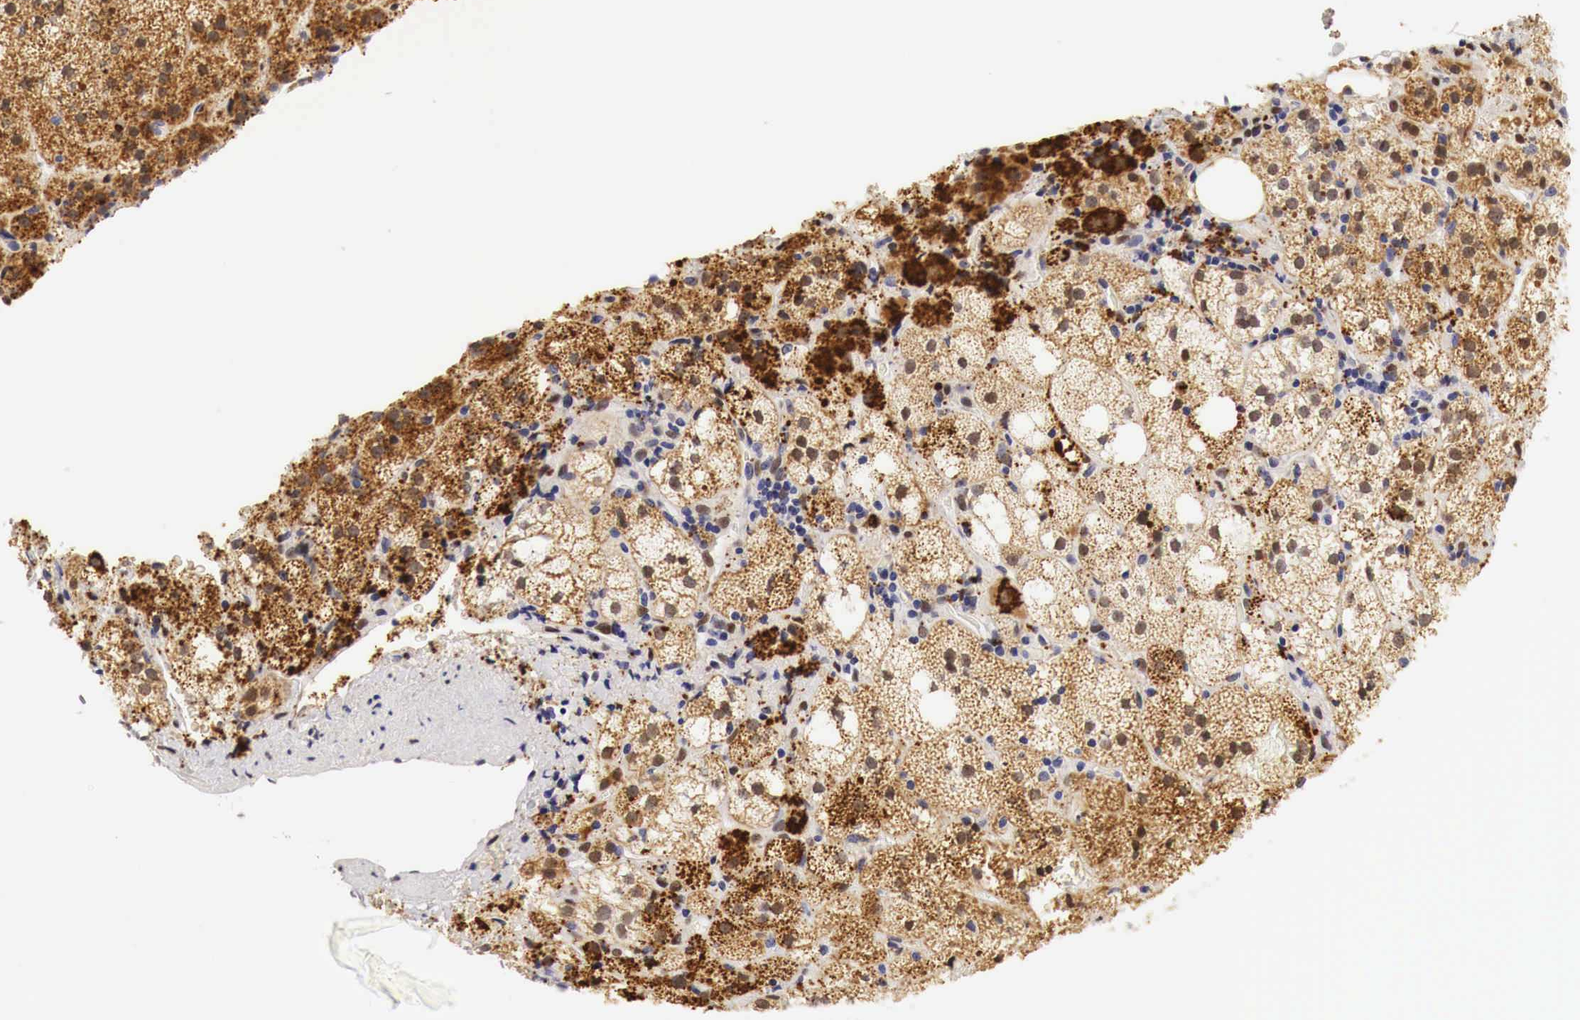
{"staining": {"intensity": "strong", "quantity": ">75%", "location": "cytoplasmic/membranous"}, "tissue": "adrenal gland", "cell_type": "Glandular cells", "image_type": "normal", "snomed": [{"axis": "morphology", "description": "Normal tissue, NOS"}, {"axis": "topography", "description": "Adrenal gland"}], "caption": "A high amount of strong cytoplasmic/membranous expression is seen in approximately >75% of glandular cells in unremarkable adrenal gland.", "gene": "CASP3", "patient": {"sex": "male", "age": 53}}